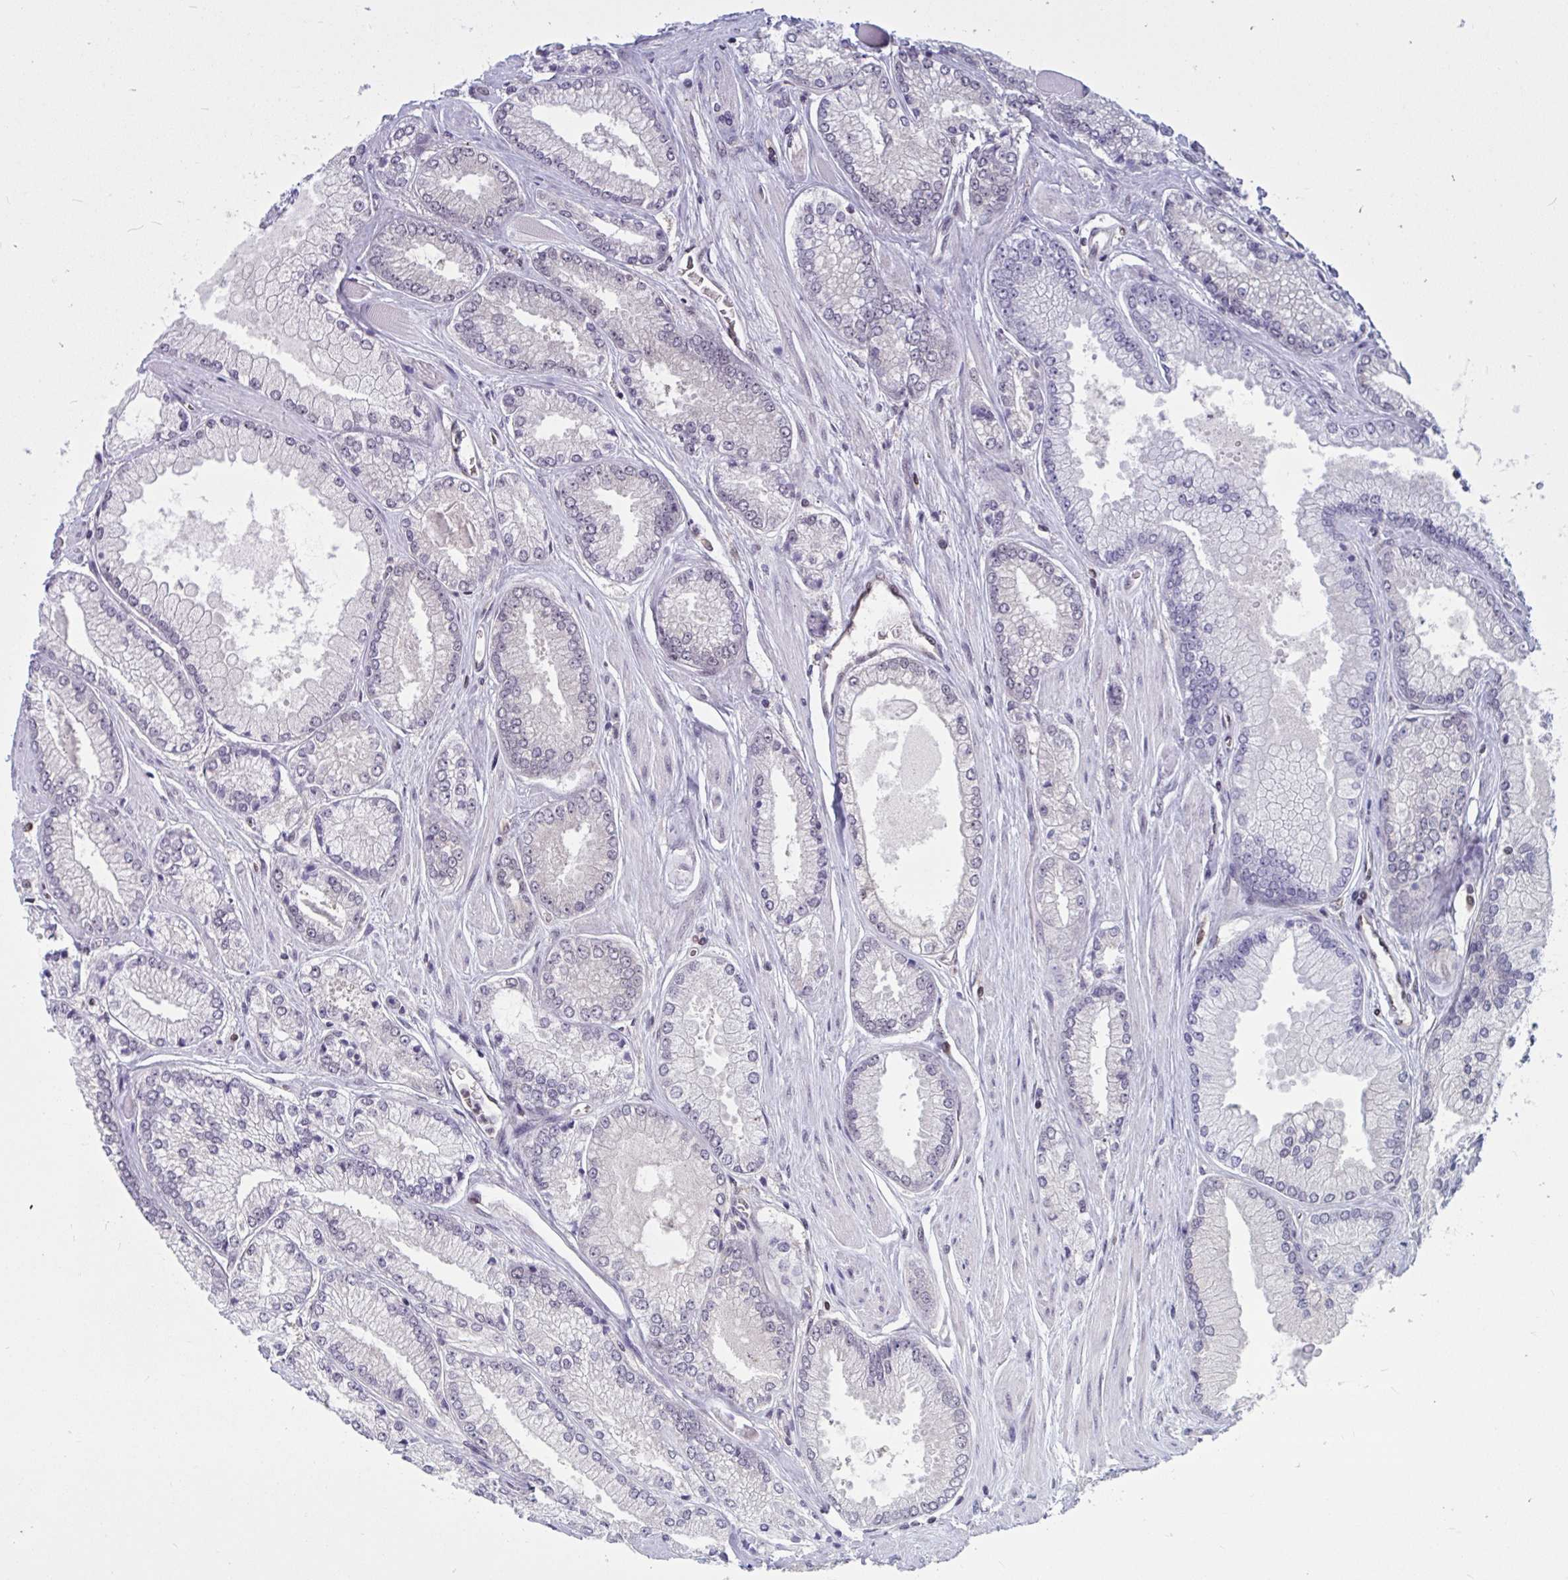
{"staining": {"intensity": "negative", "quantity": "none", "location": "none"}, "tissue": "prostate cancer", "cell_type": "Tumor cells", "image_type": "cancer", "snomed": [{"axis": "morphology", "description": "Adenocarcinoma, Low grade"}, {"axis": "topography", "description": "Prostate"}], "caption": "Prostate cancer was stained to show a protein in brown. There is no significant expression in tumor cells. Brightfield microscopy of immunohistochemistry stained with DAB (3,3'-diaminobenzidine) (brown) and hematoxylin (blue), captured at high magnification.", "gene": "TSN", "patient": {"sex": "male", "age": 67}}